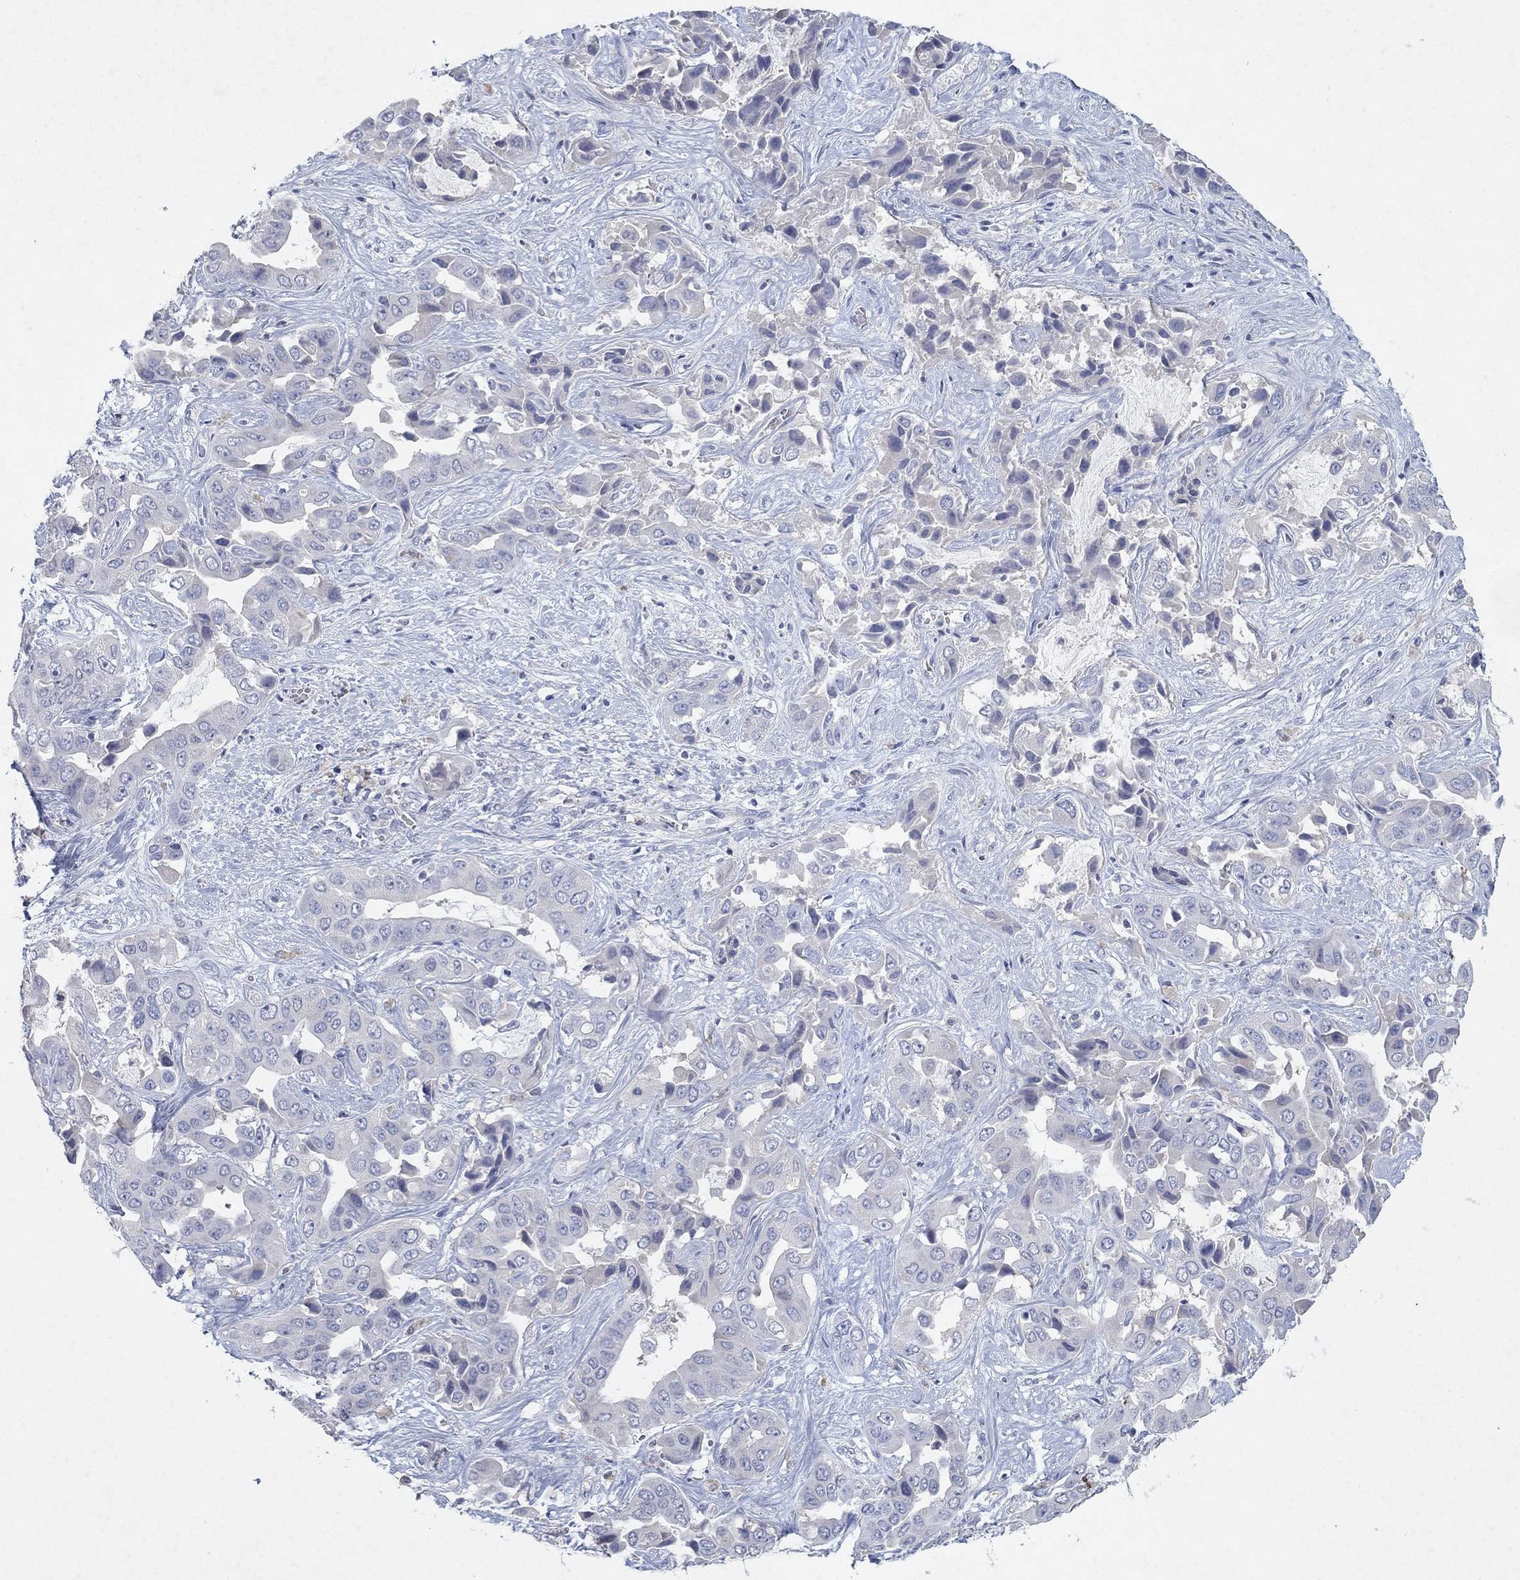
{"staining": {"intensity": "negative", "quantity": "none", "location": "none"}, "tissue": "liver cancer", "cell_type": "Tumor cells", "image_type": "cancer", "snomed": [{"axis": "morphology", "description": "Cholangiocarcinoma"}, {"axis": "topography", "description": "Liver"}], "caption": "IHC image of neoplastic tissue: cholangiocarcinoma (liver) stained with DAB reveals no significant protein expression in tumor cells. (Brightfield microscopy of DAB (3,3'-diaminobenzidine) IHC at high magnification).", "gene": "KRT40", "patient": {"sex": "female", "age": 52}}